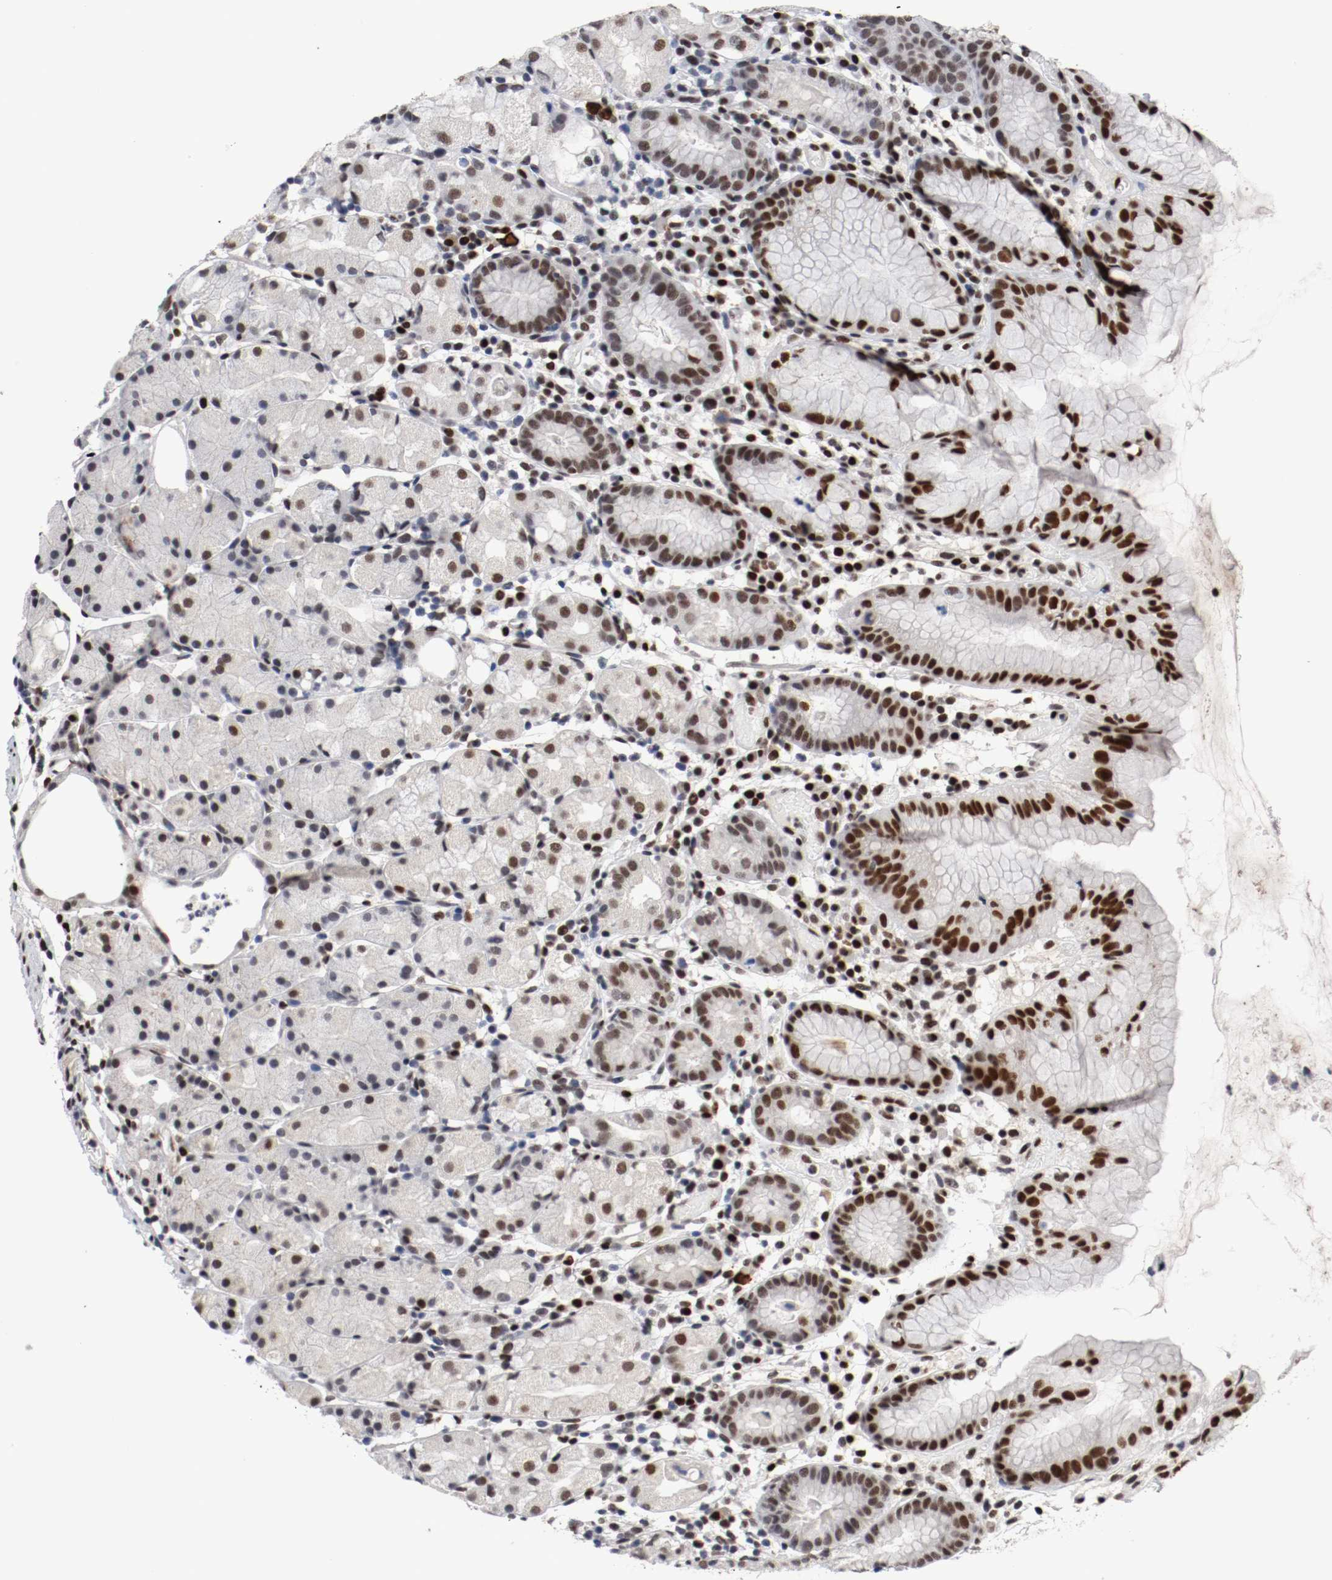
{"staining": {"intensity": "strong", "quantity": ">75%", "location": "nuclear"}, "tissue": "stomach", "cell_type": "Glandular cells", "image_type": "normal", "snomed": [{"axis": "morphology", "description": "Normal tissue, NOS"}, {"axis": "topography", "description": "Stomach"}, {"axis": "topography", "description": "Stomach, lower"}], "caption": "Brown immunohistochemical staining in normal stomach exhibits strong nuclear staining in about >75% of glandular cells. (DAB = brown stain, brightfield microscopy at high magnification).", "gene": "MEF2D", "patient": {"sex": "female", "age": 75}}